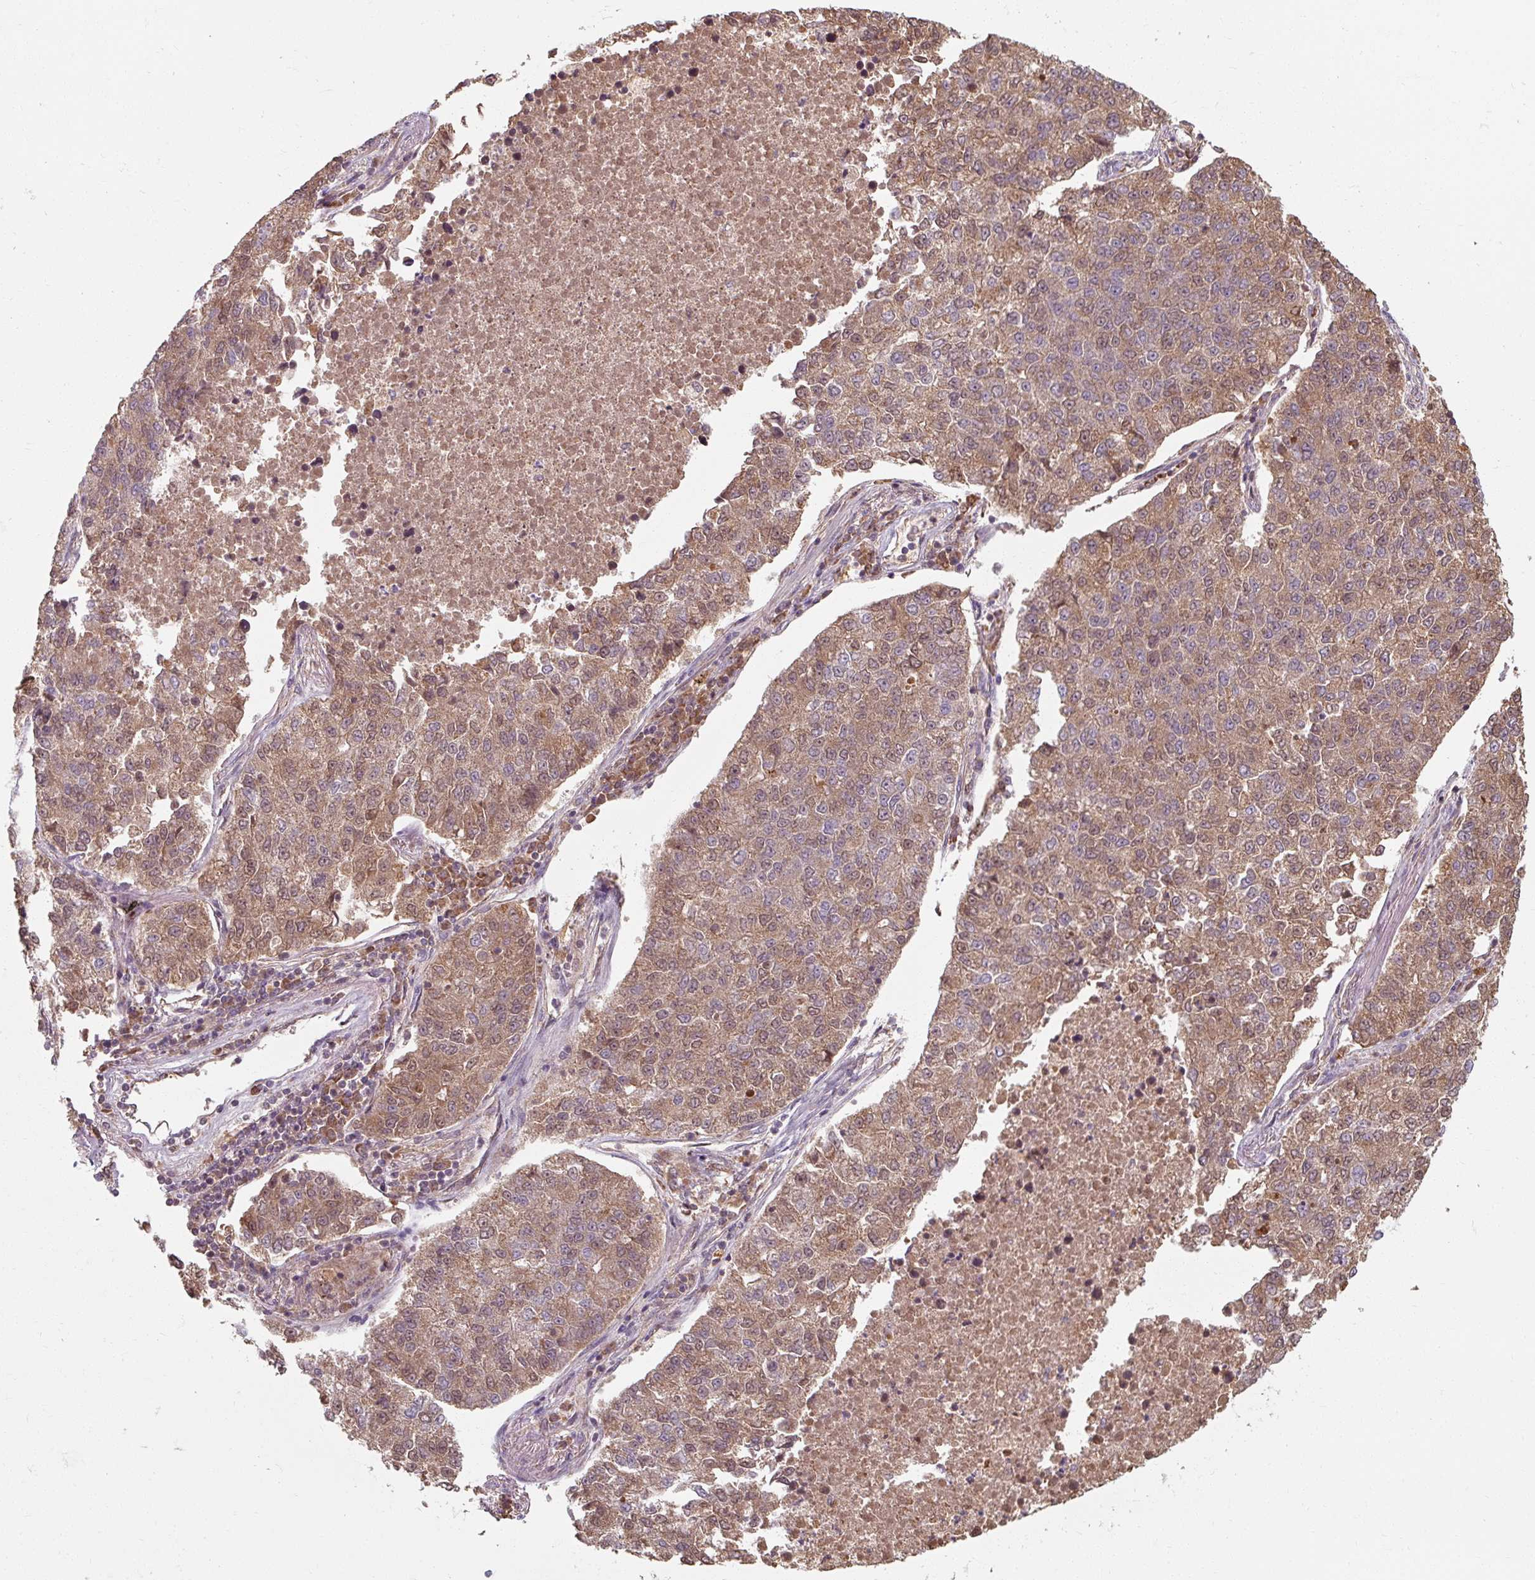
{"staining": {"intensity": "weak", "quantity": ">75%", "location": "cytoplasmic/membranous,nuclear"}, "tissue": "lung cancer", "cell_type": "Tumor cells", "image_type": "cancer", "snomed": [{"axis": "morphology", "description": "Adenocarcinoma, NOS"}, {"axis": "topography", "description": "Lung"}], "caption": "The photomicrograph exhibits a brown stain indicating the presence of a protein in the cytoplasmic/membranous and nuclear of tumor cells in adenocarcinoma (lung).", "gene": "TSEN54", "patient": {"sex": "male", "age": 49}}